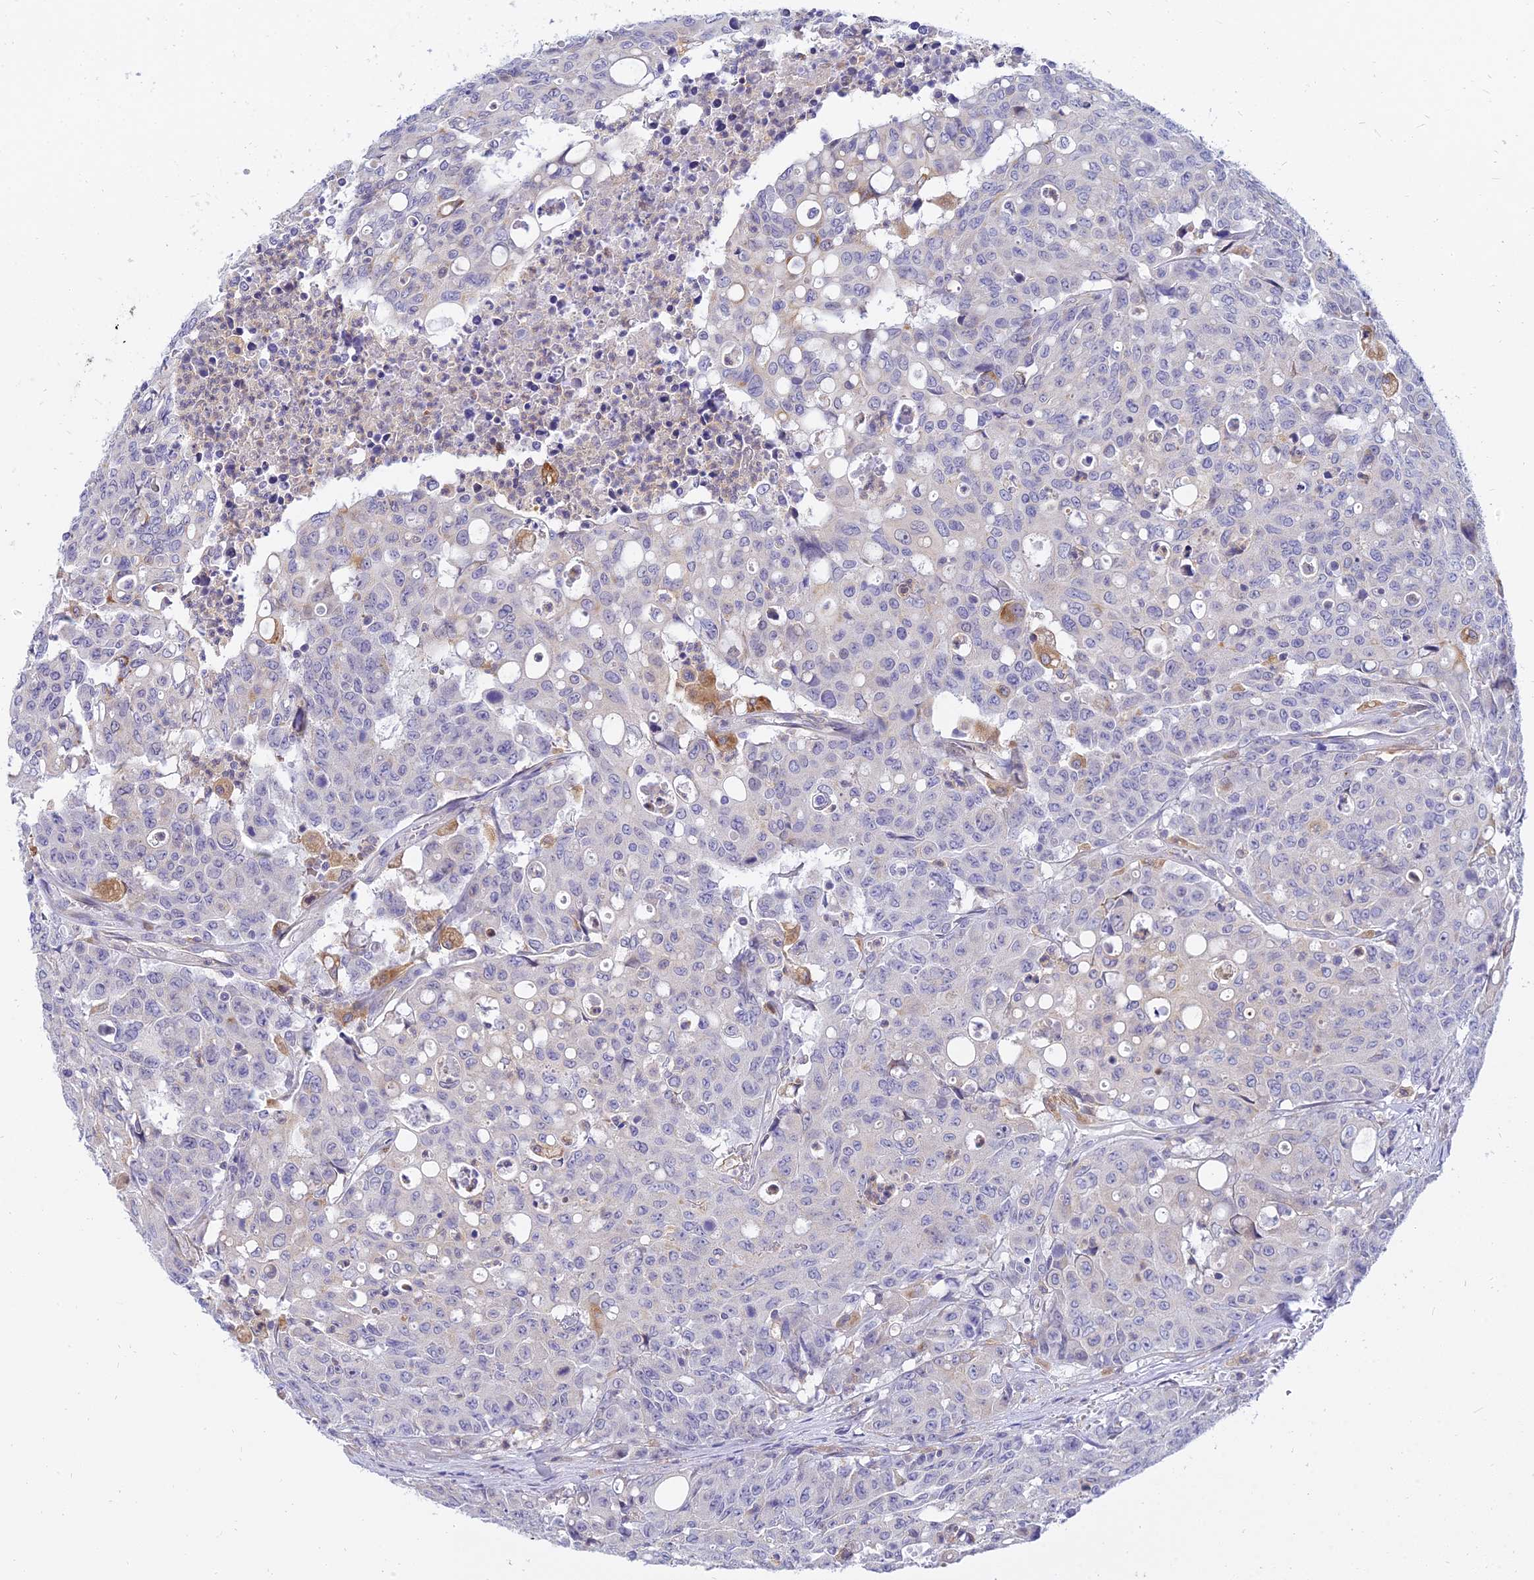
{"staining": {"intensity": "negative", "quantity": "none", "location": "none"}, "tissue": "colorectal cancer", "cell_type": "Tumor cells", "image_type": "cancer", "snomed": [{"axis": "morphology", "description": "Adenocarcinoma, NOS"}, {"axis": "topography", "description": "Colon"}], "caption": "High magnification brightfield microscopy of colorectal cancer (adenocarcinoma) stained with DAB (brown) and counterstained with hematoxylin (blue): tumor cells show no significant staining.", "gene": "ARL8B", "patient": {"sex": "male", "age": 51}}